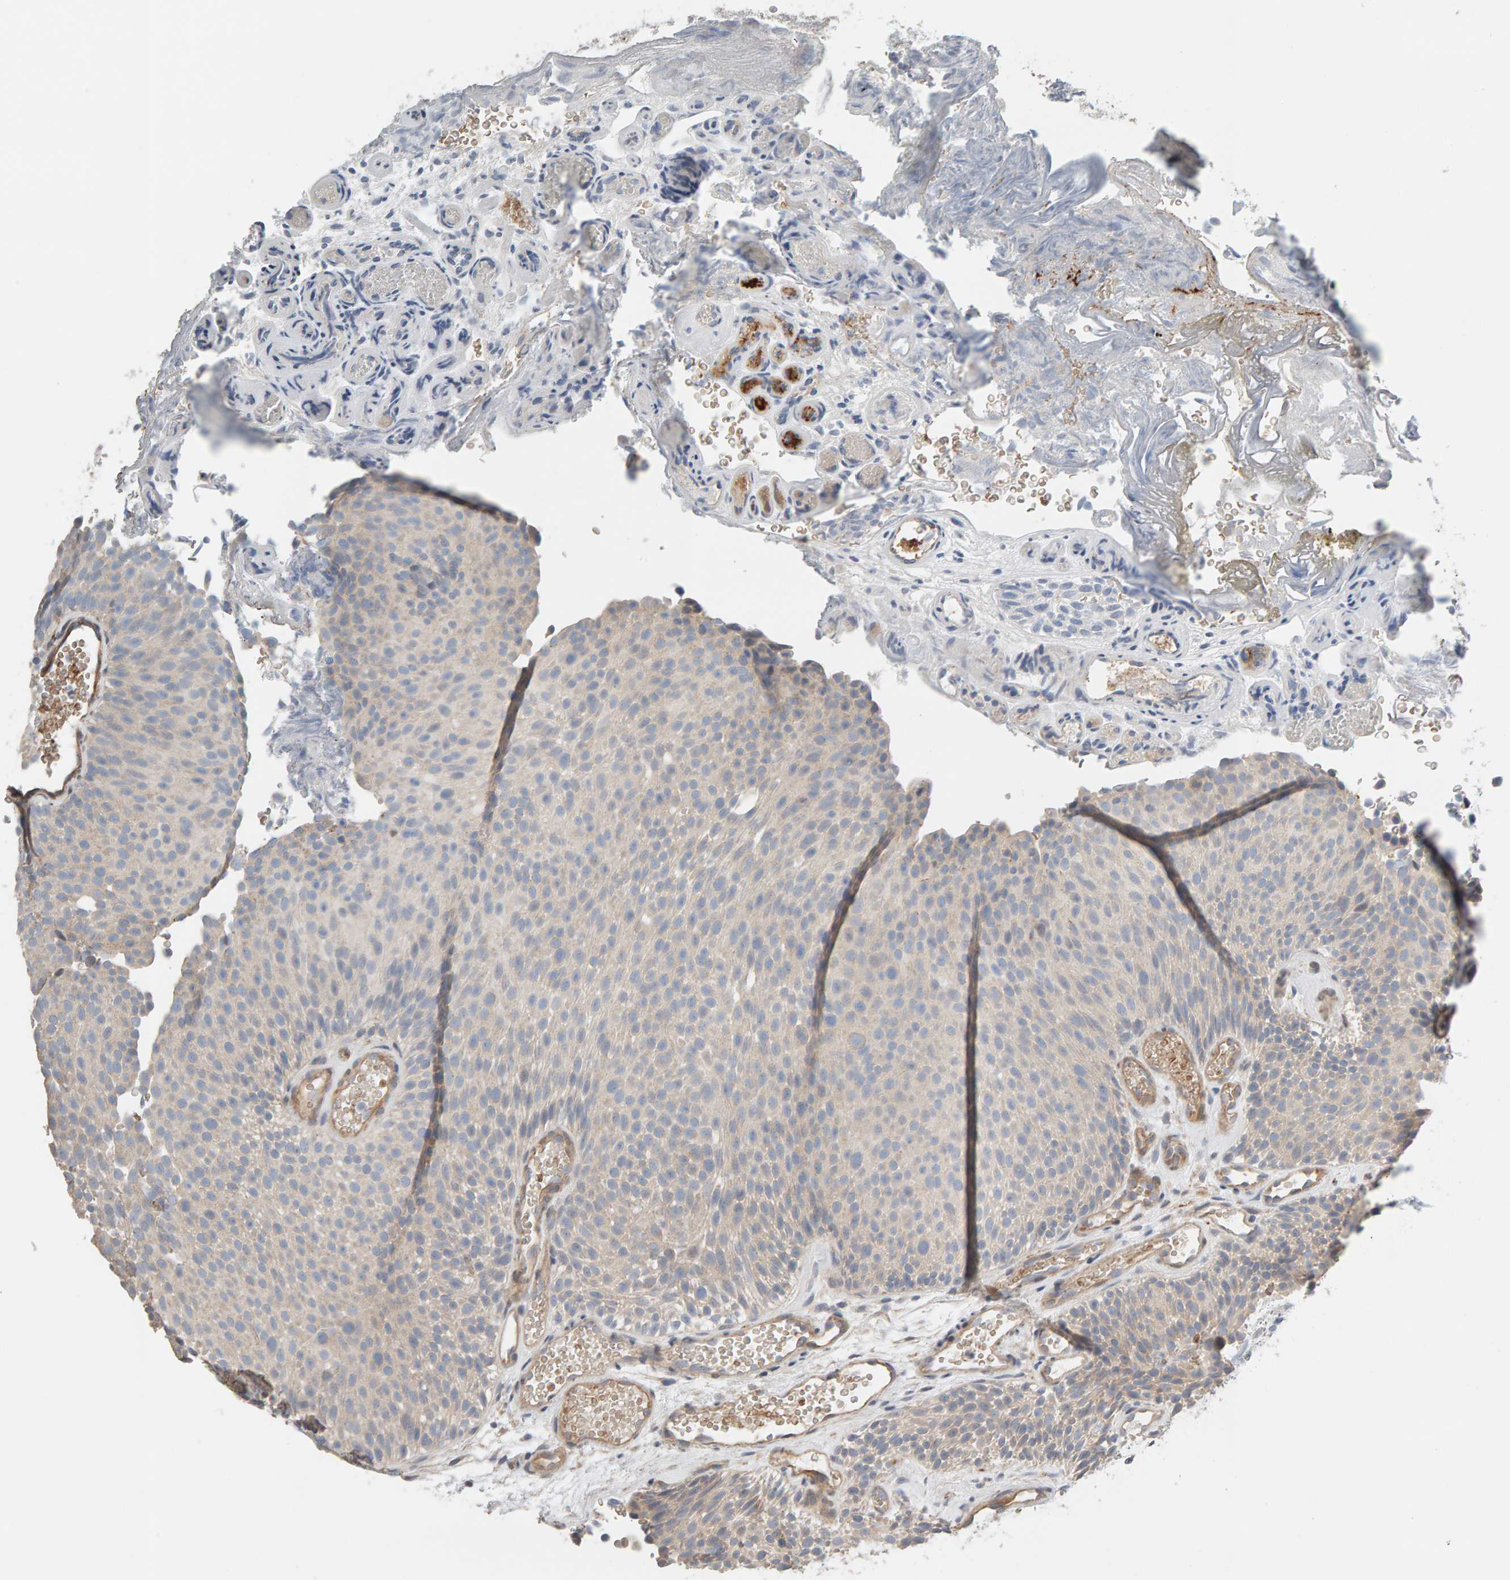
{"staining": {"intensity": "negative", "quantity": "none", "location": "none"}, "tissue": "urothelial cancer", "cell_type": "Tumor cells", "image_type": "cancer", "snomed": [{"axis": "morphology", "description": "Urothelial carcinoma, Low grade"}, {"axis": "topography", "description": "Urinary bladder"}], "caption": "IHC micrograph of neoplastic tissue: human urothelial cancer stained with DAB exhibits no significant protein positivity in tumor cells.", "gene": "IPPK", "patient": {"sex": "male", "age": 78}}